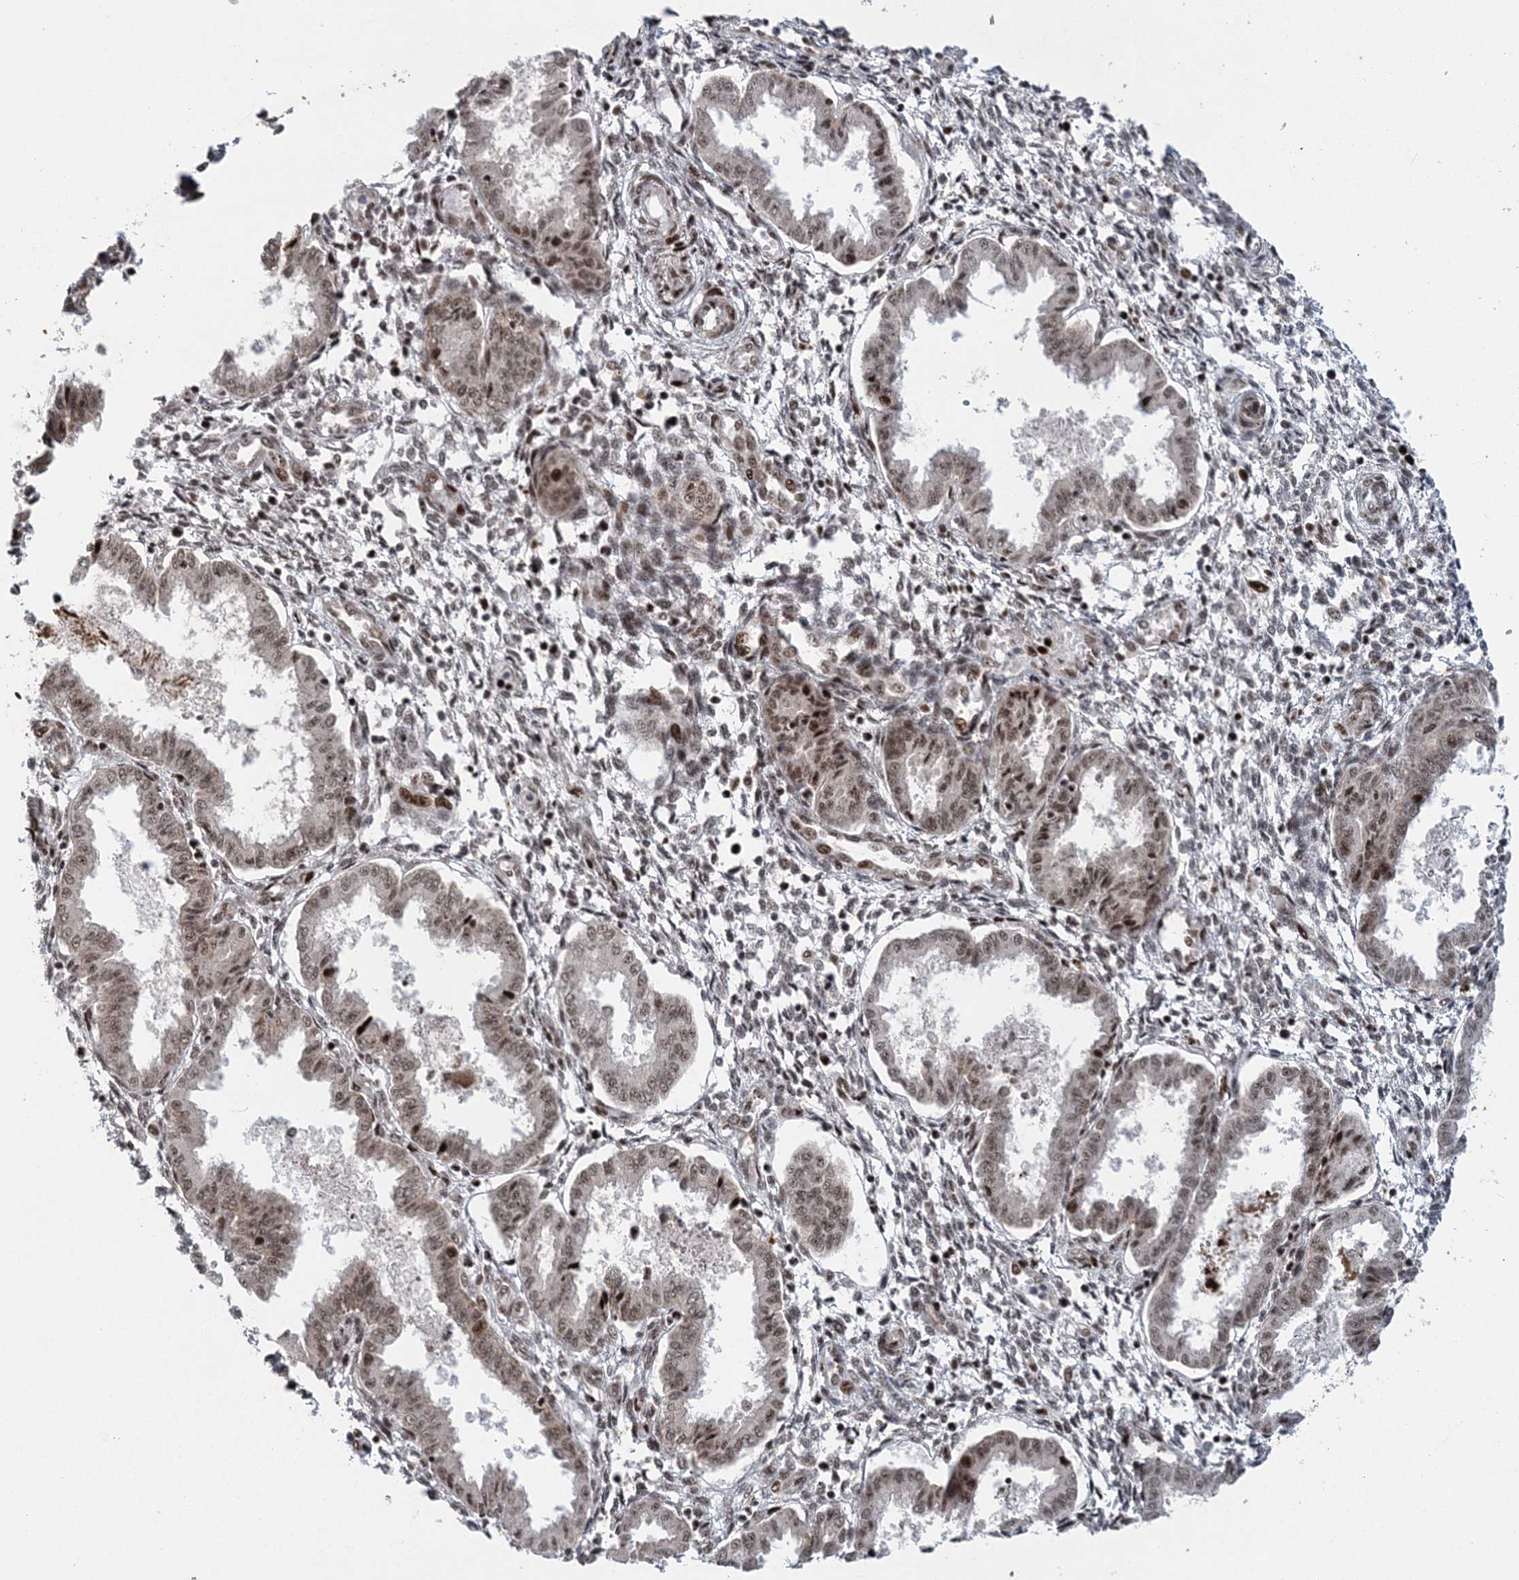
{"staining": {"intensity": "moderate", "quantity": ">75%", "location": "nuclear"}, "tissue": "endometrium", "cell_type": "Cells in endometrial stroma", "image_type": "normal", "snomed": [{"axis": "morphology", "description": "Normal tissue, NOS"}, {"axis": "topography", "description": "Endometrium"}], "caption": "DAB (3,3'-diaminobenzidine) immunohistochemical staining of normal endometrium displays moderate nuclear protein positivity in about >75% of cells in endometrial stroma.", "gene": "CWC22", "patient": {"sex": "female", "age": 33}}